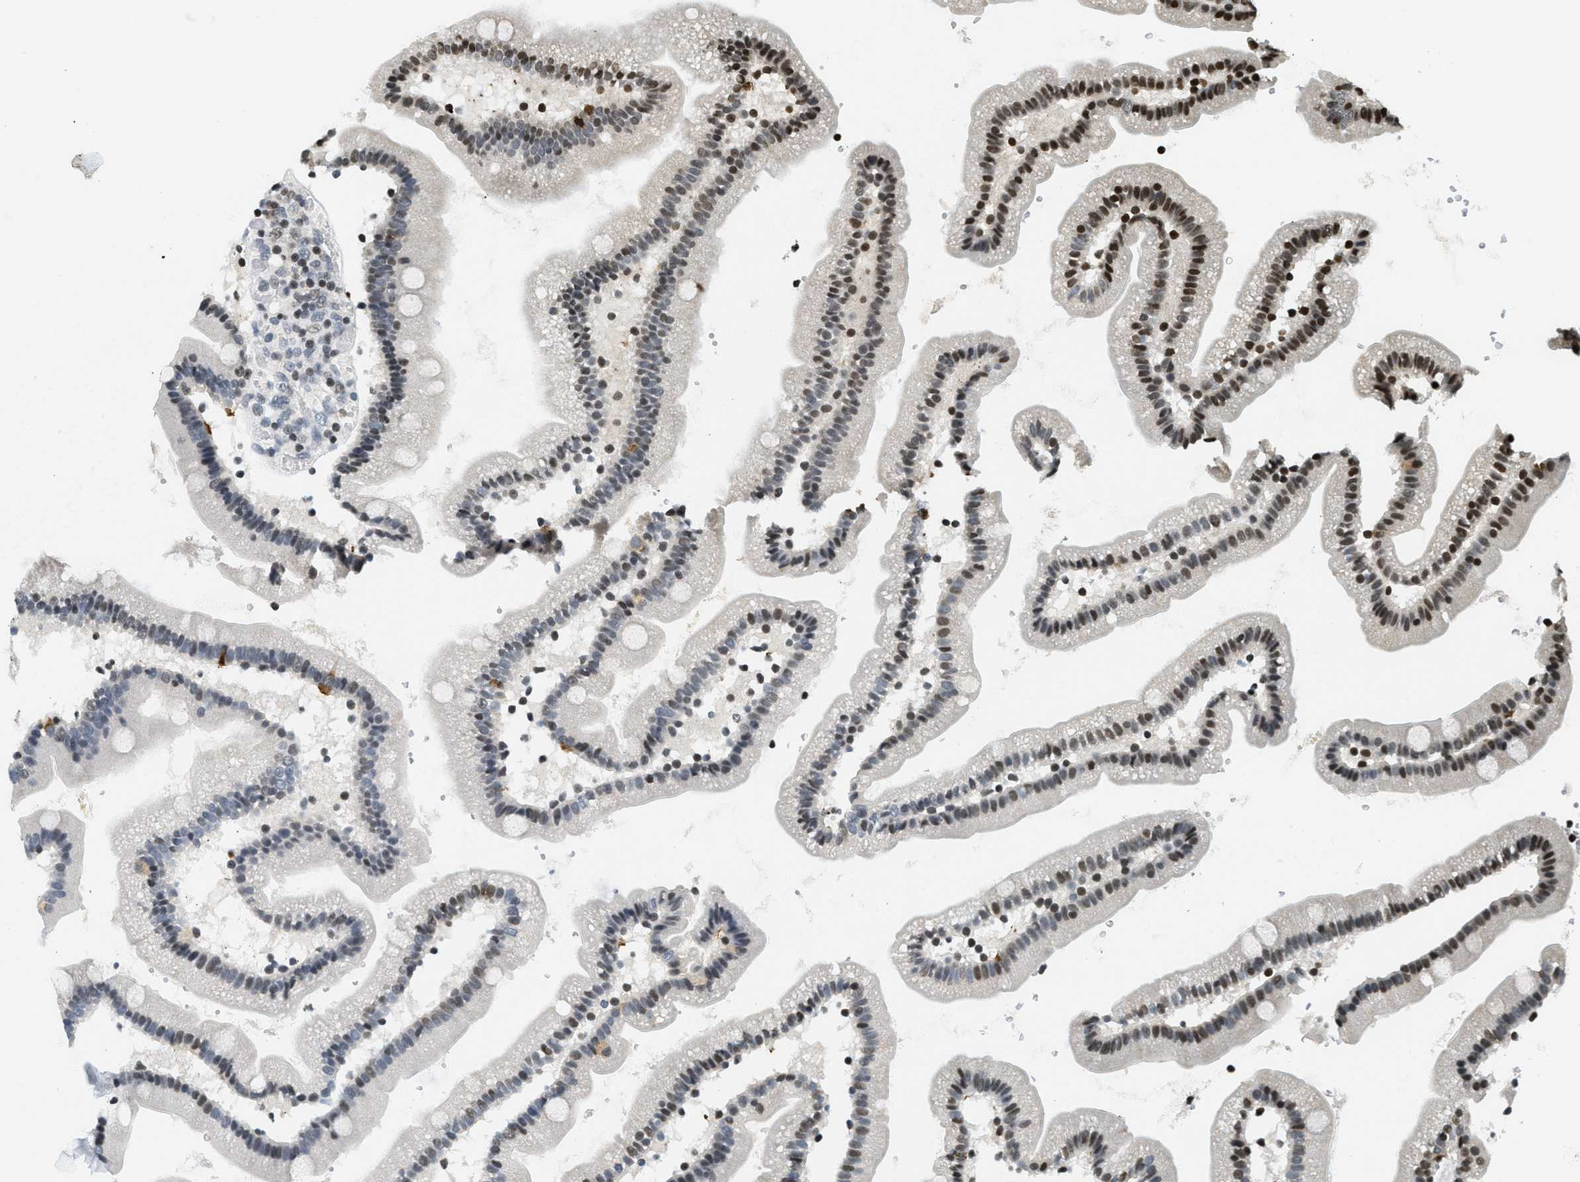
{"staining": {"intensity": "moderate", "quantity": "<25%", "location": "nuclear"}, "tissue": "duodenum", "cell_type": "Glandular cells", "image_type": "normal", "snomed": [{"axis": "morphology", "description": "Normal tissue, NOS"}, {"axis": "topography", "description": "Duodenum"}], "caption": "Protein staining of unremarkable duodenum displays moderate nuclear positivity in approximately <25% of glandular cells.", "gene": "LDB2", "patient": {"sex": "male", "age": 66}}